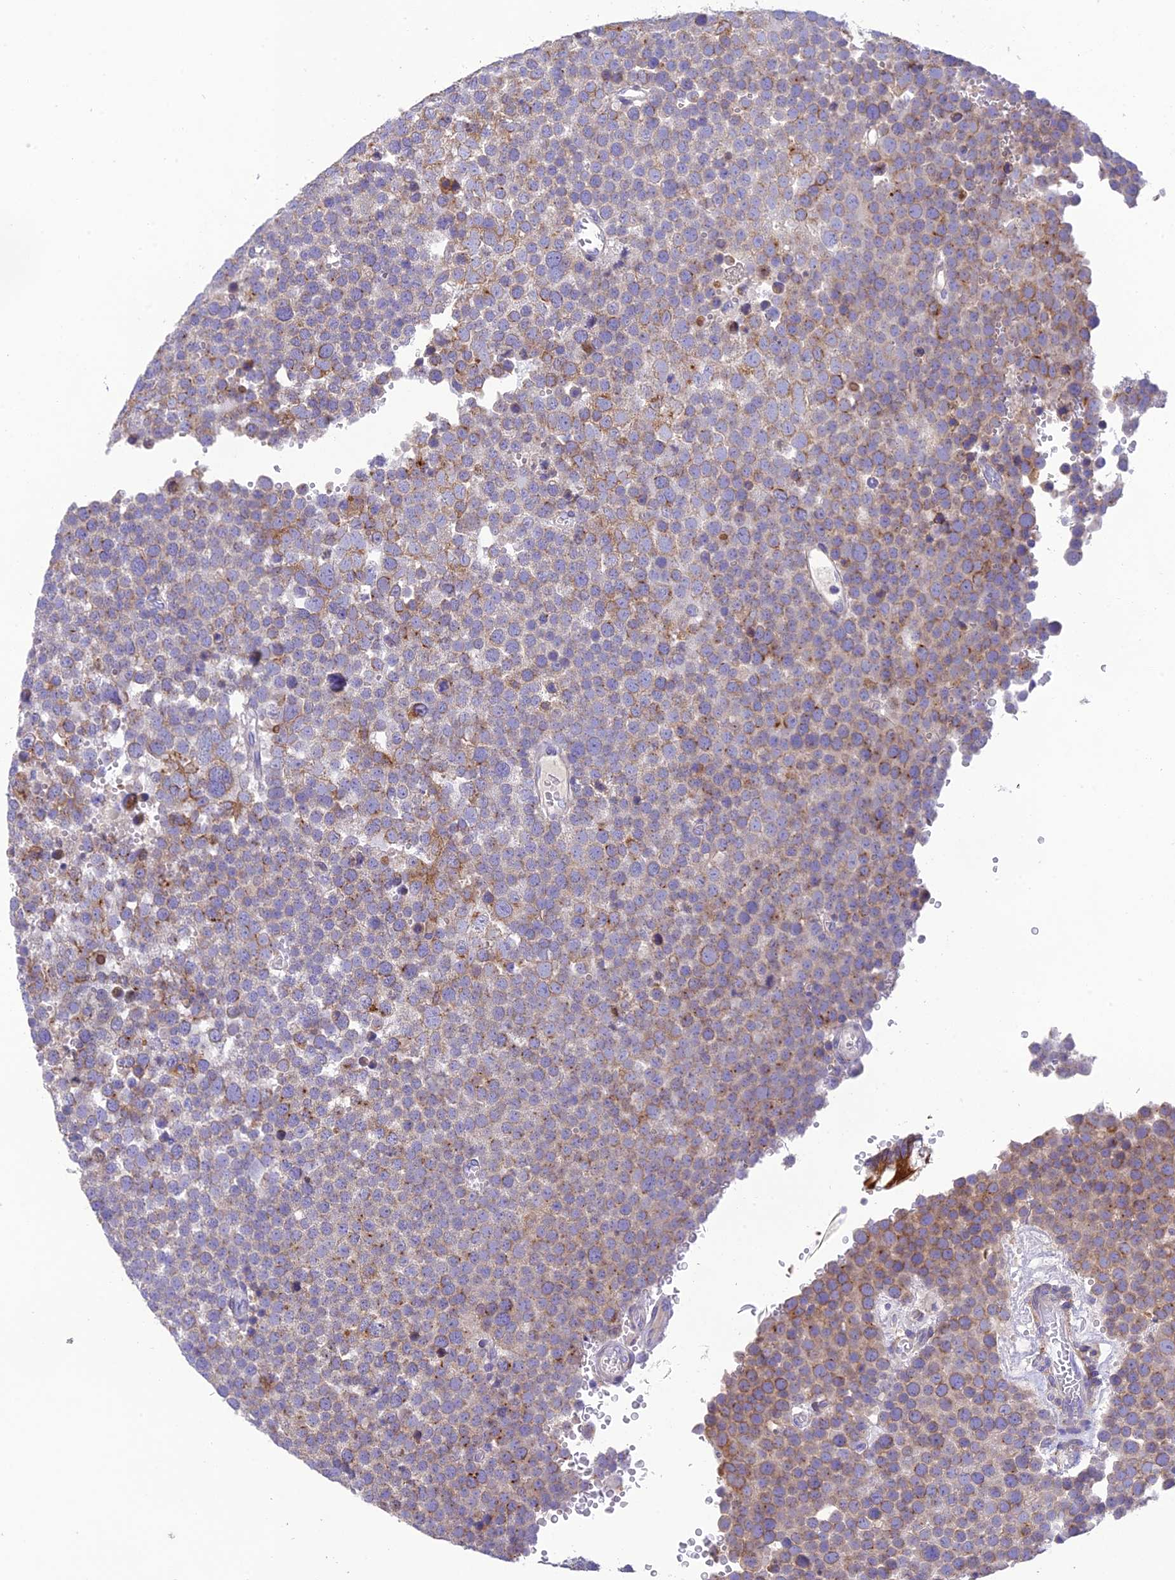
{"staining": {"intensity": "moderate", "quantity": "<25%", "location": "cytoplasmic/membranous"}, "tissue": "testis cancer", "cell_type": "Tumor cells", "image_type": "cancer", "snomed": [{"axis": "morphology", "description": "Seminoma, NOS"}, {"axis": "topography", "description": "Testis"}], "caption": "Immunohistochemical staining of testis seminoma reveals moderate cytoplasmic/membranous protein positivity in about <25% of tumor cells. The staining was performed using DAB, with brown indicating positive protein expression. Nuclei are stained blue with hematoxylin.", "gene": "HSD17B2", "patient": {"sex": "male", "age": 71}}